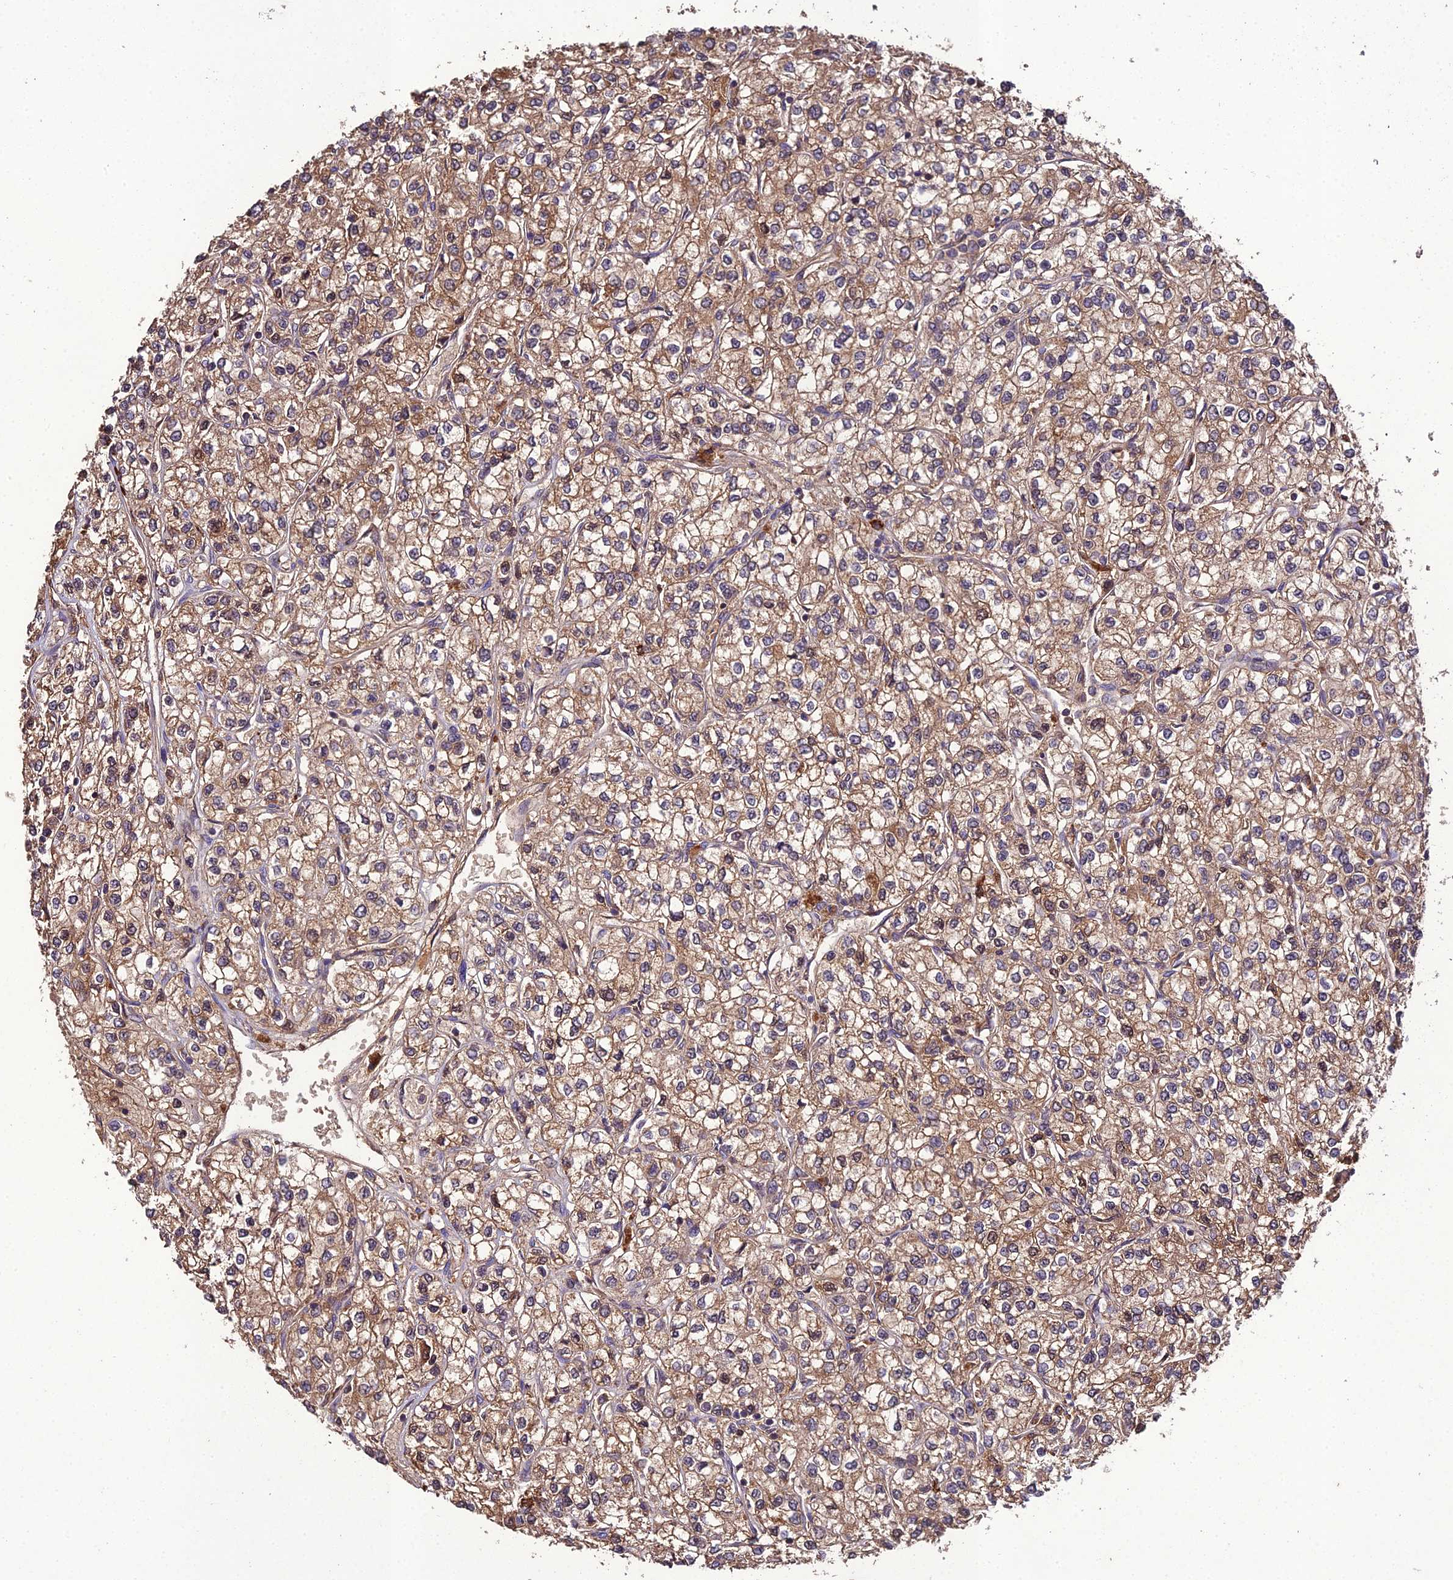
{"staining": {"intensity": "moderate", "quantity": ">75%", "location": "cytoplasmic/membranous"}, "tissue": "renal cancer", "cell_type": "Tumor cells", "image_type": "cancer", "snomed": [{"axis": "morphology", "description": "Adenocarcinoma, NOS"}, {"axis": "topography", "description": "Kidney"}], "caption": "Moderate cytoplasmic/membranous staining for a protein is appreciated in about >75% of tumor cells of renal cancer using immunohistochemistry (IHC).", "gene": "TMEM258", "patient": {"sex": "male", "age": 80}}